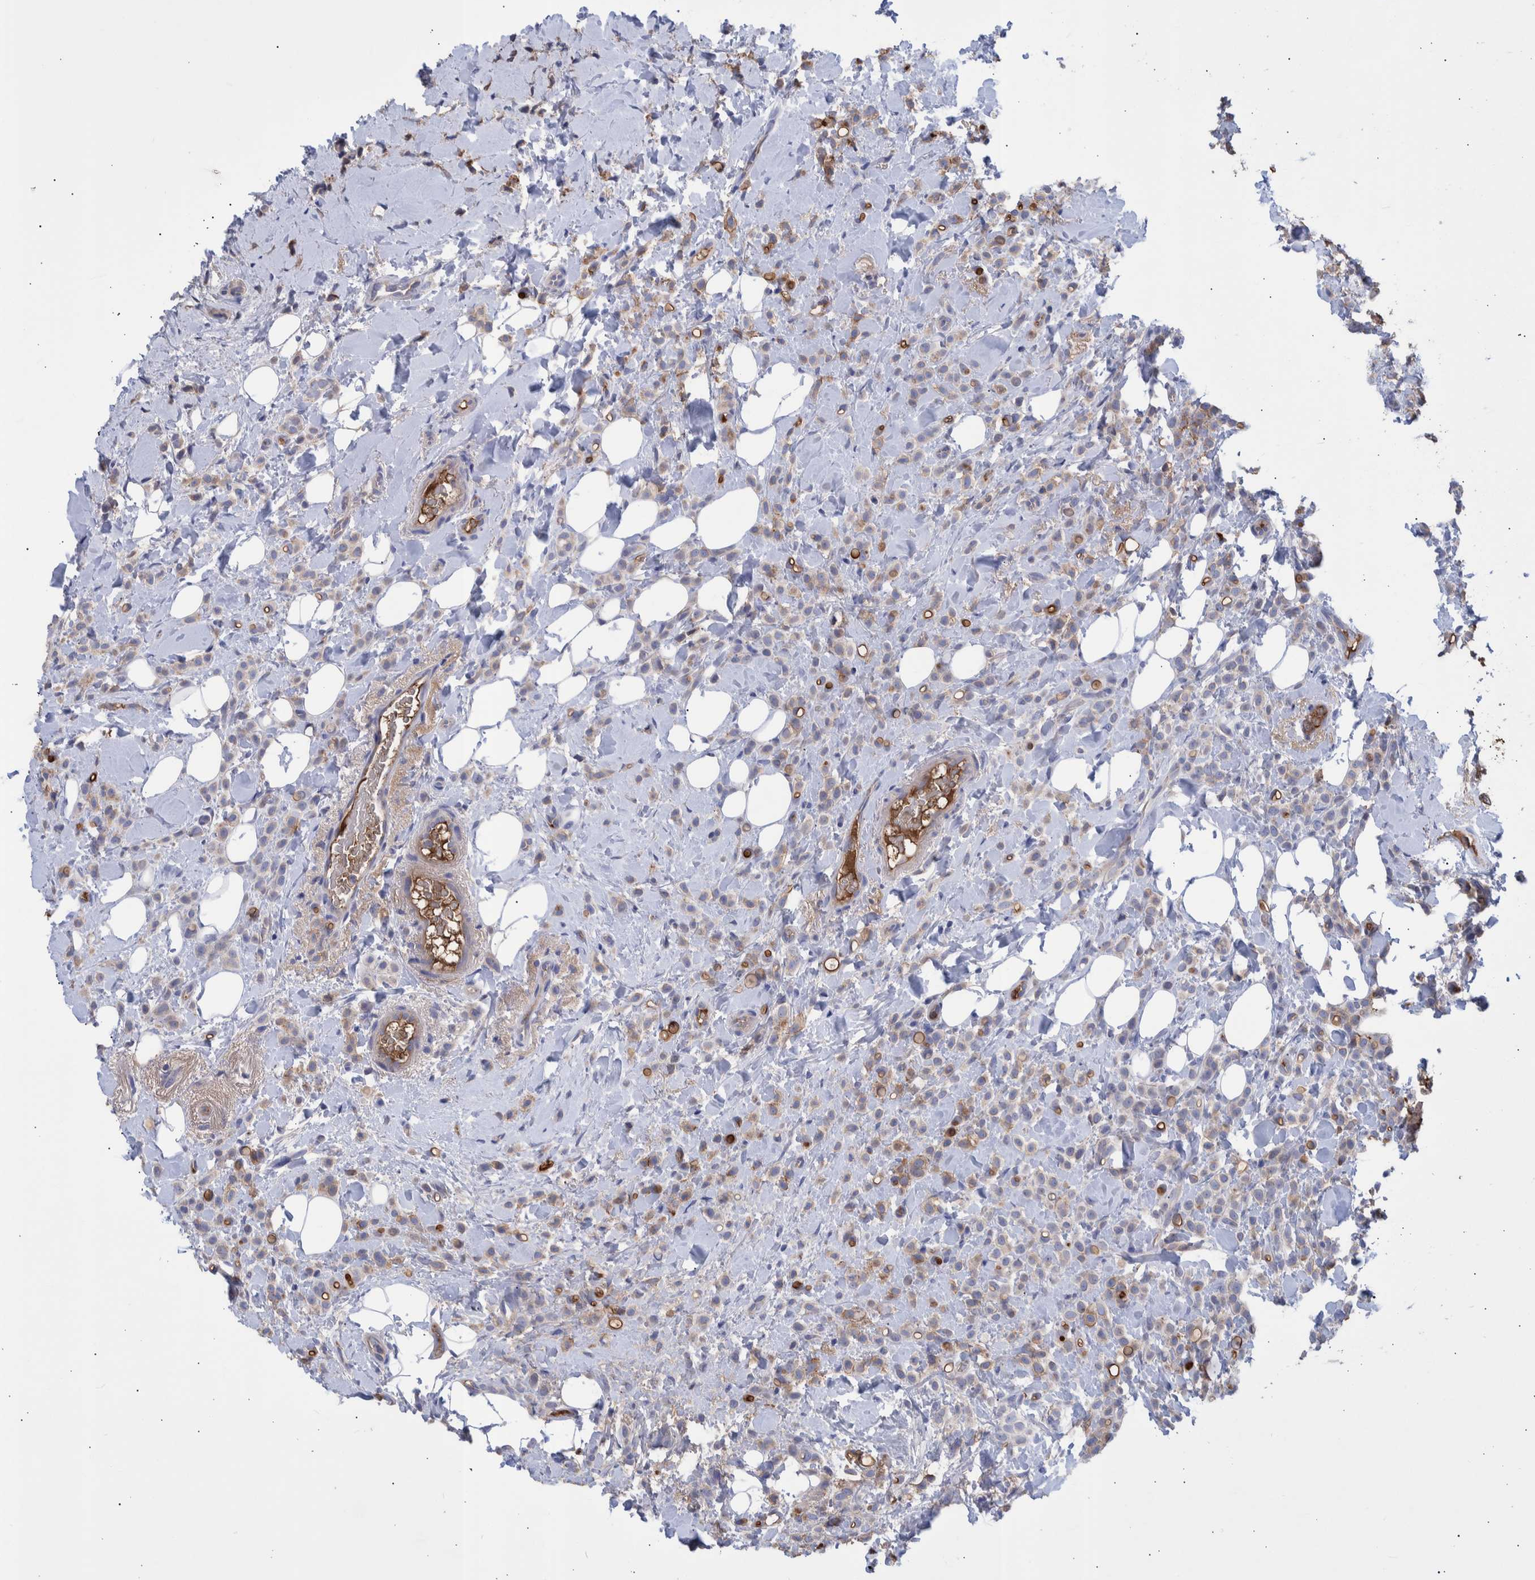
{"staining": {"intensity": "moderate", "quantity": "25%-75%", "location": "cytoplasmic/membranous"}, "tissue": "breast cancer", "cell_type": "Tumor cells", "image_type": "cancer", "snomed": [{"axis": "morphology", "description": "Normal tissue, NOS"}, {"axis": "morphology", "description": "Lobular carcinoma"}, {"axis": "topography", "description": "Breast"}], "caption": "Immunohistochemical staining of human breast cancer (lobular carcinoma) displays medium levels of moderate cytoplasmic/membranous protein positivity in about 25%-75% of tumor cells.", "gene": "DLL4", "patient": {"sex": "female", "age": 50}}